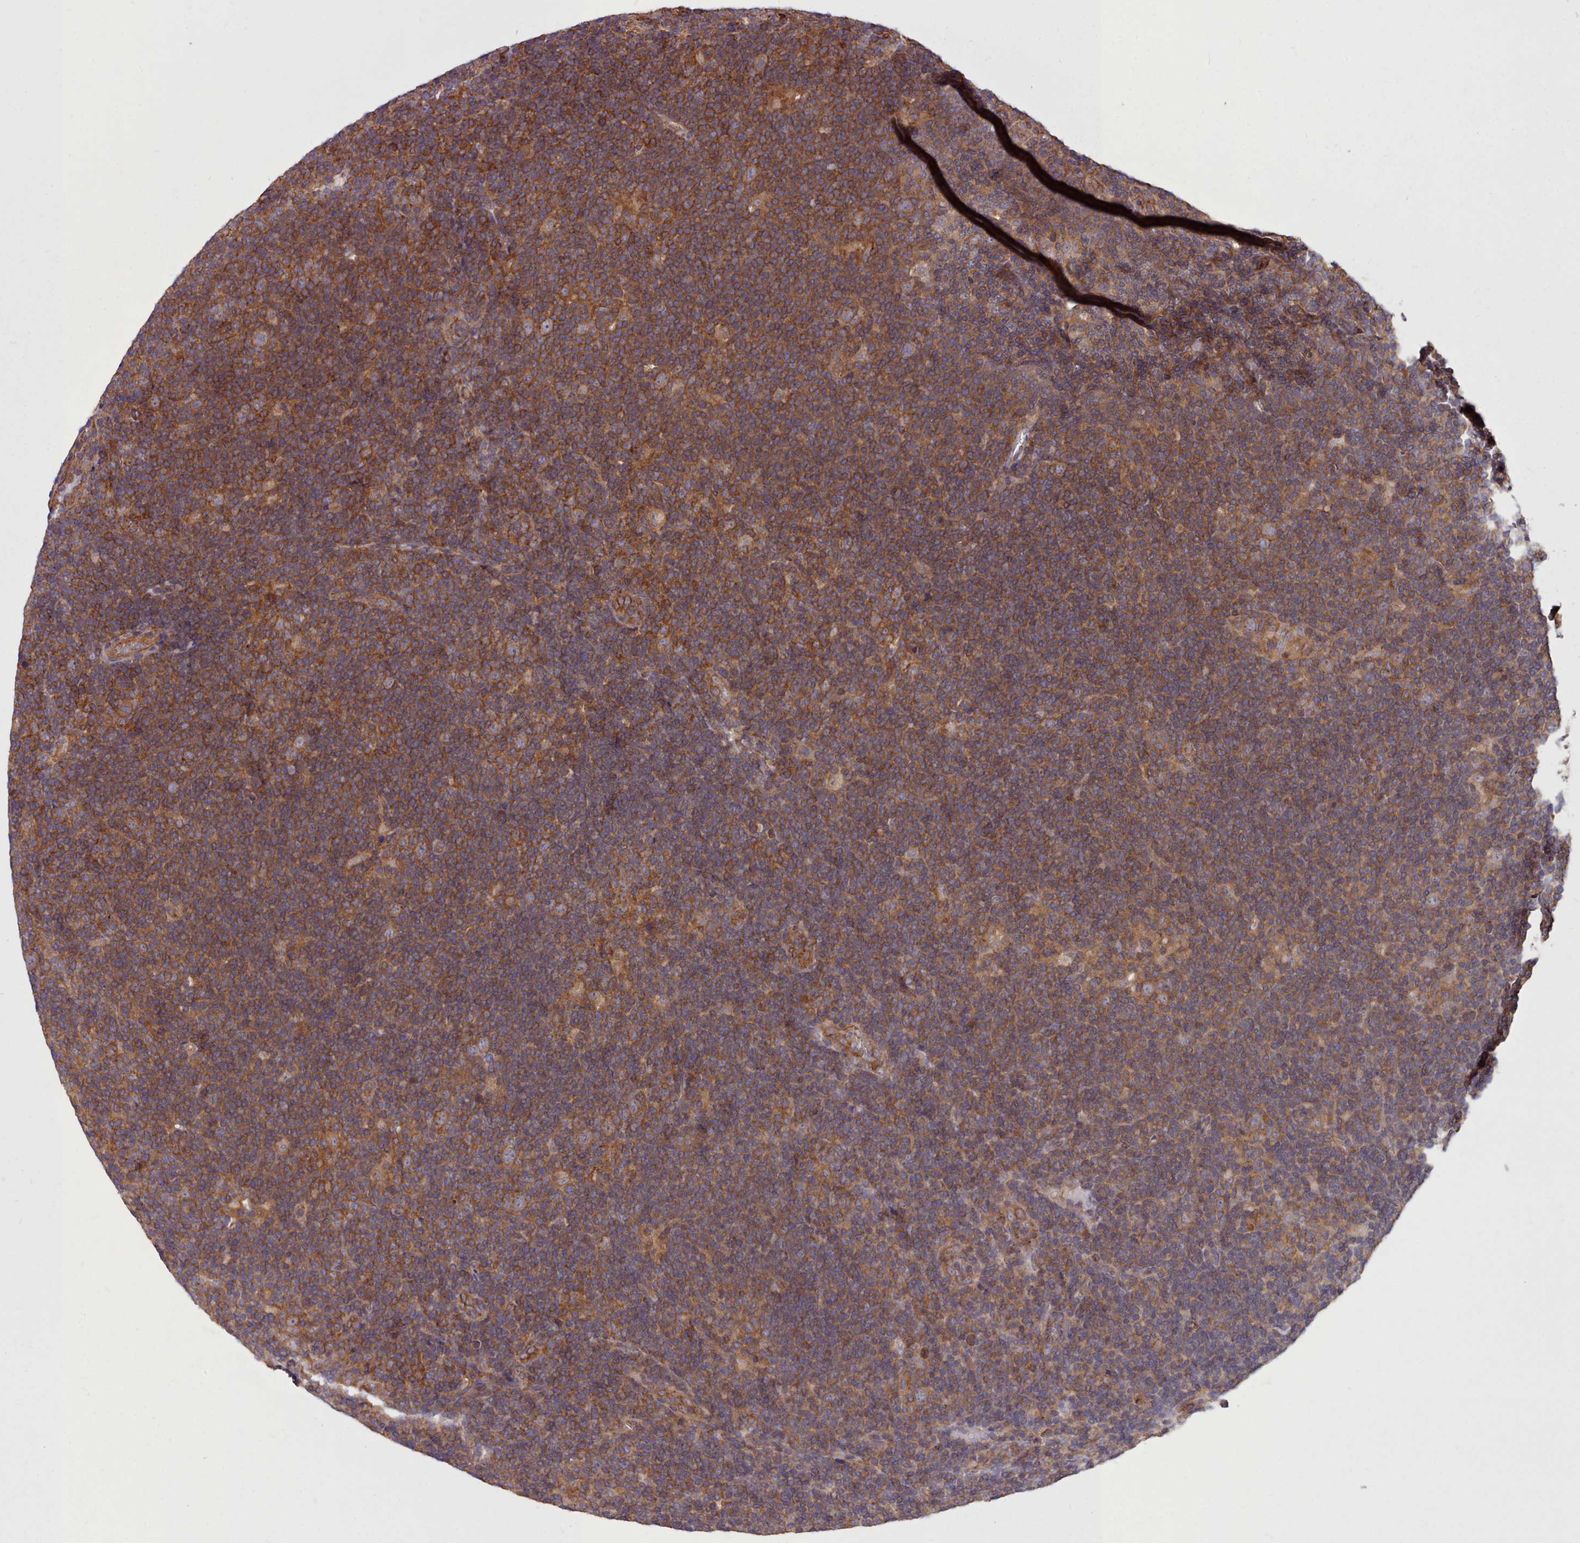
{"staining": {"intensity": "weak", "quantity": ">75%", "location": "cytoplasmic/membranous"}, "tissue": "lymphoma", "cell_type": "Tumor cells", "image_type": "cancer", "snomed": [{"axis": "morphology", "description": "Hodgkin's disease, NOS"}, {"axis": "topography", "description": "Lymph node"}], "caption": "Immunohistochemistry of lymphoma demonstrates low levels of weak cytoplasmic/membranous staining in approximately >75% of tumor cells. (IHC, brightfield microscopy, high magnification).", "gene": "STUB1", "patient": {"sex": "female", "age": 57}}